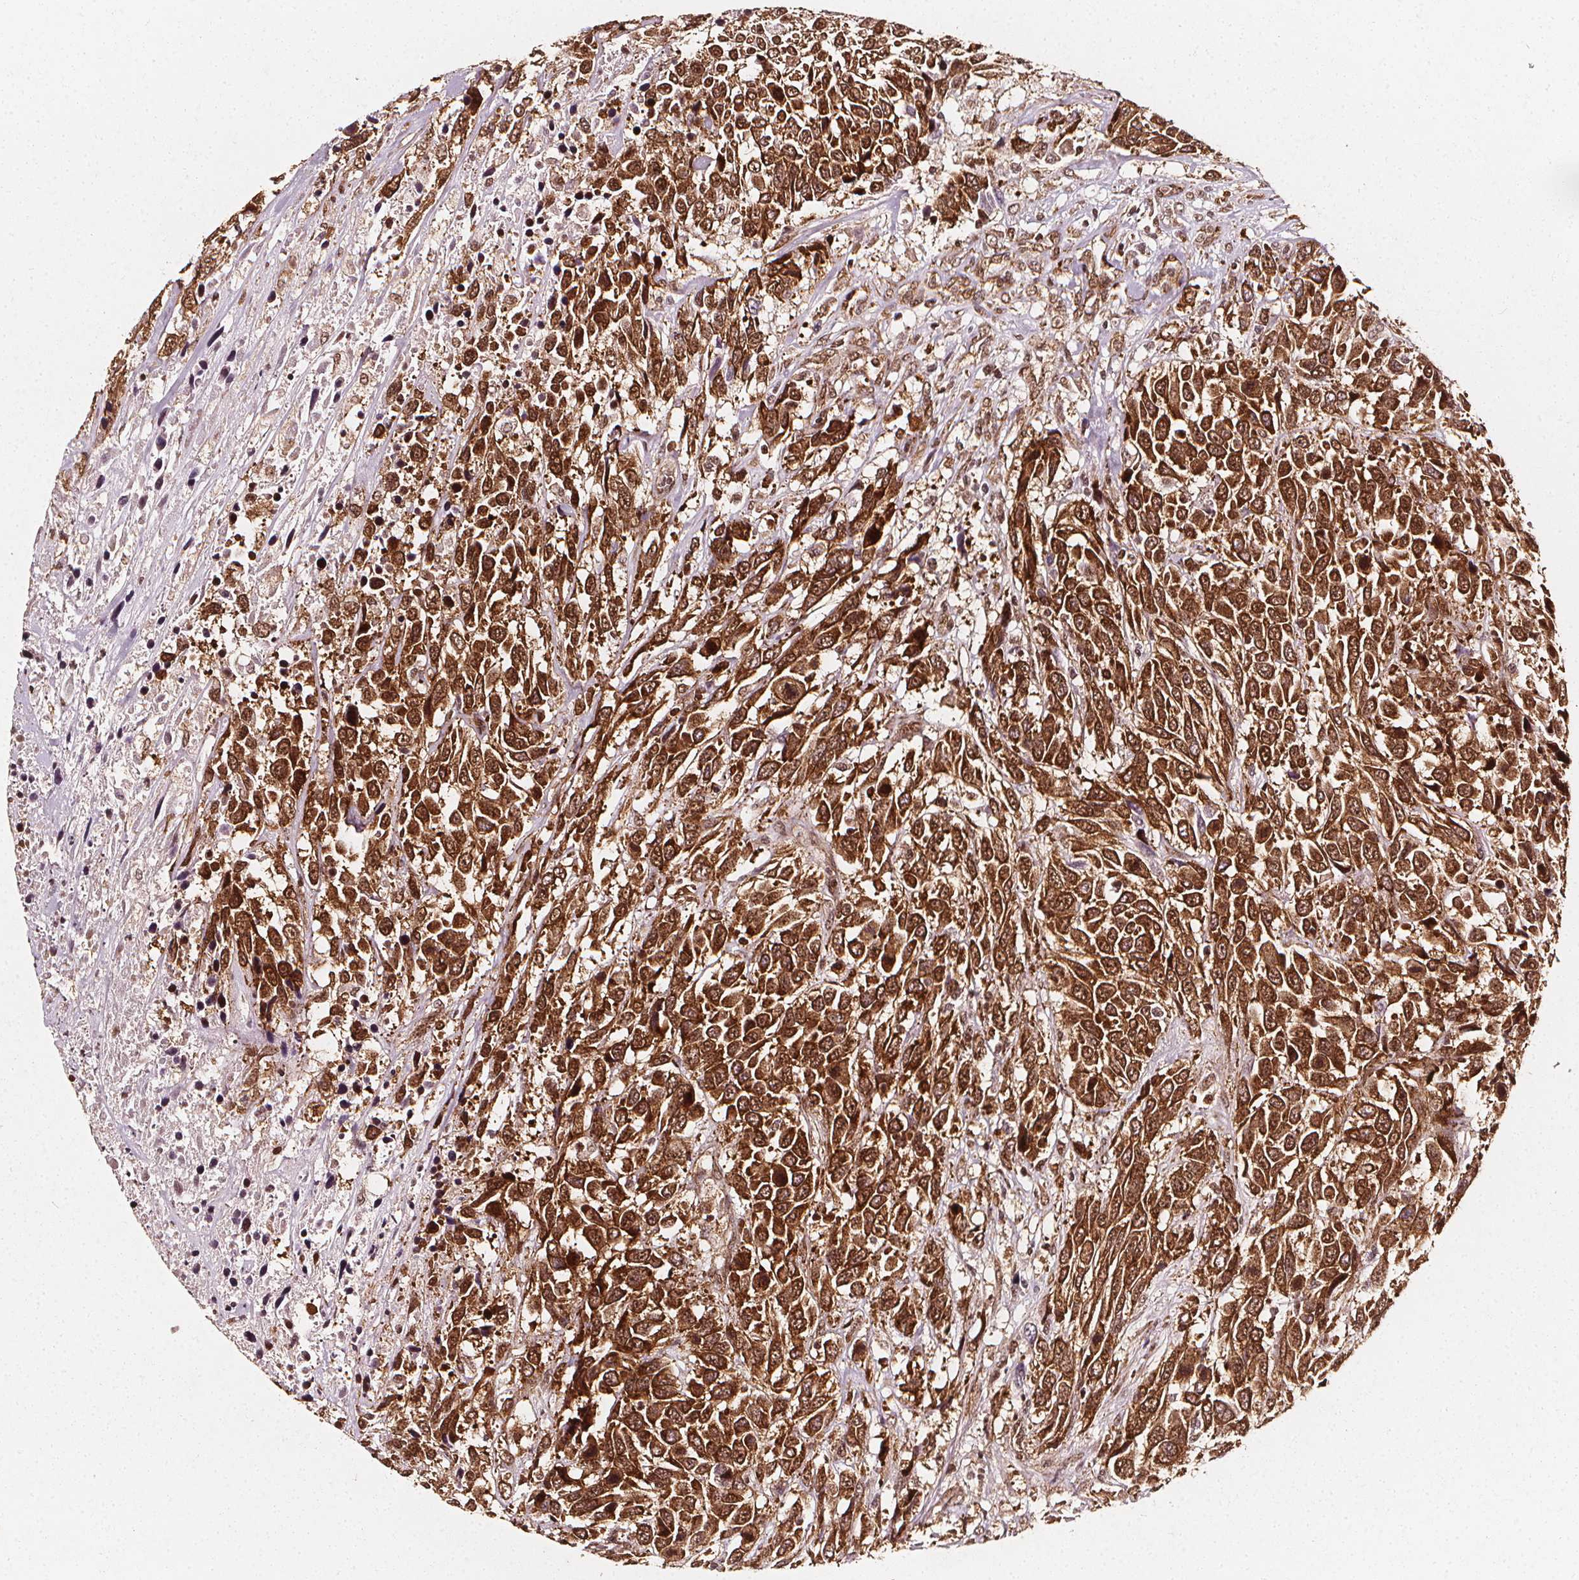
{"staining": {"intensity": "strong", "quantity": ">75%", "location": "cytoplasmic/membranous,nuclear"}, "tissue": "urothelial cancer", "cell_type": "Tumor cells", "image_type": "cancer", "snomed": [{"axis": "morphology", "description": "Urothelial carcinoma, High grade"}, {"axis": "topography", "description": "Urinary bladder"}], "caption": "Urothelial cancer stained with IHC demonstrates strong cytoplasmic/membranous and nuclear positivity in about >75% of tumor cells.", "gene": "SMN1", "patient": {"sex": "female", "age": 70}}